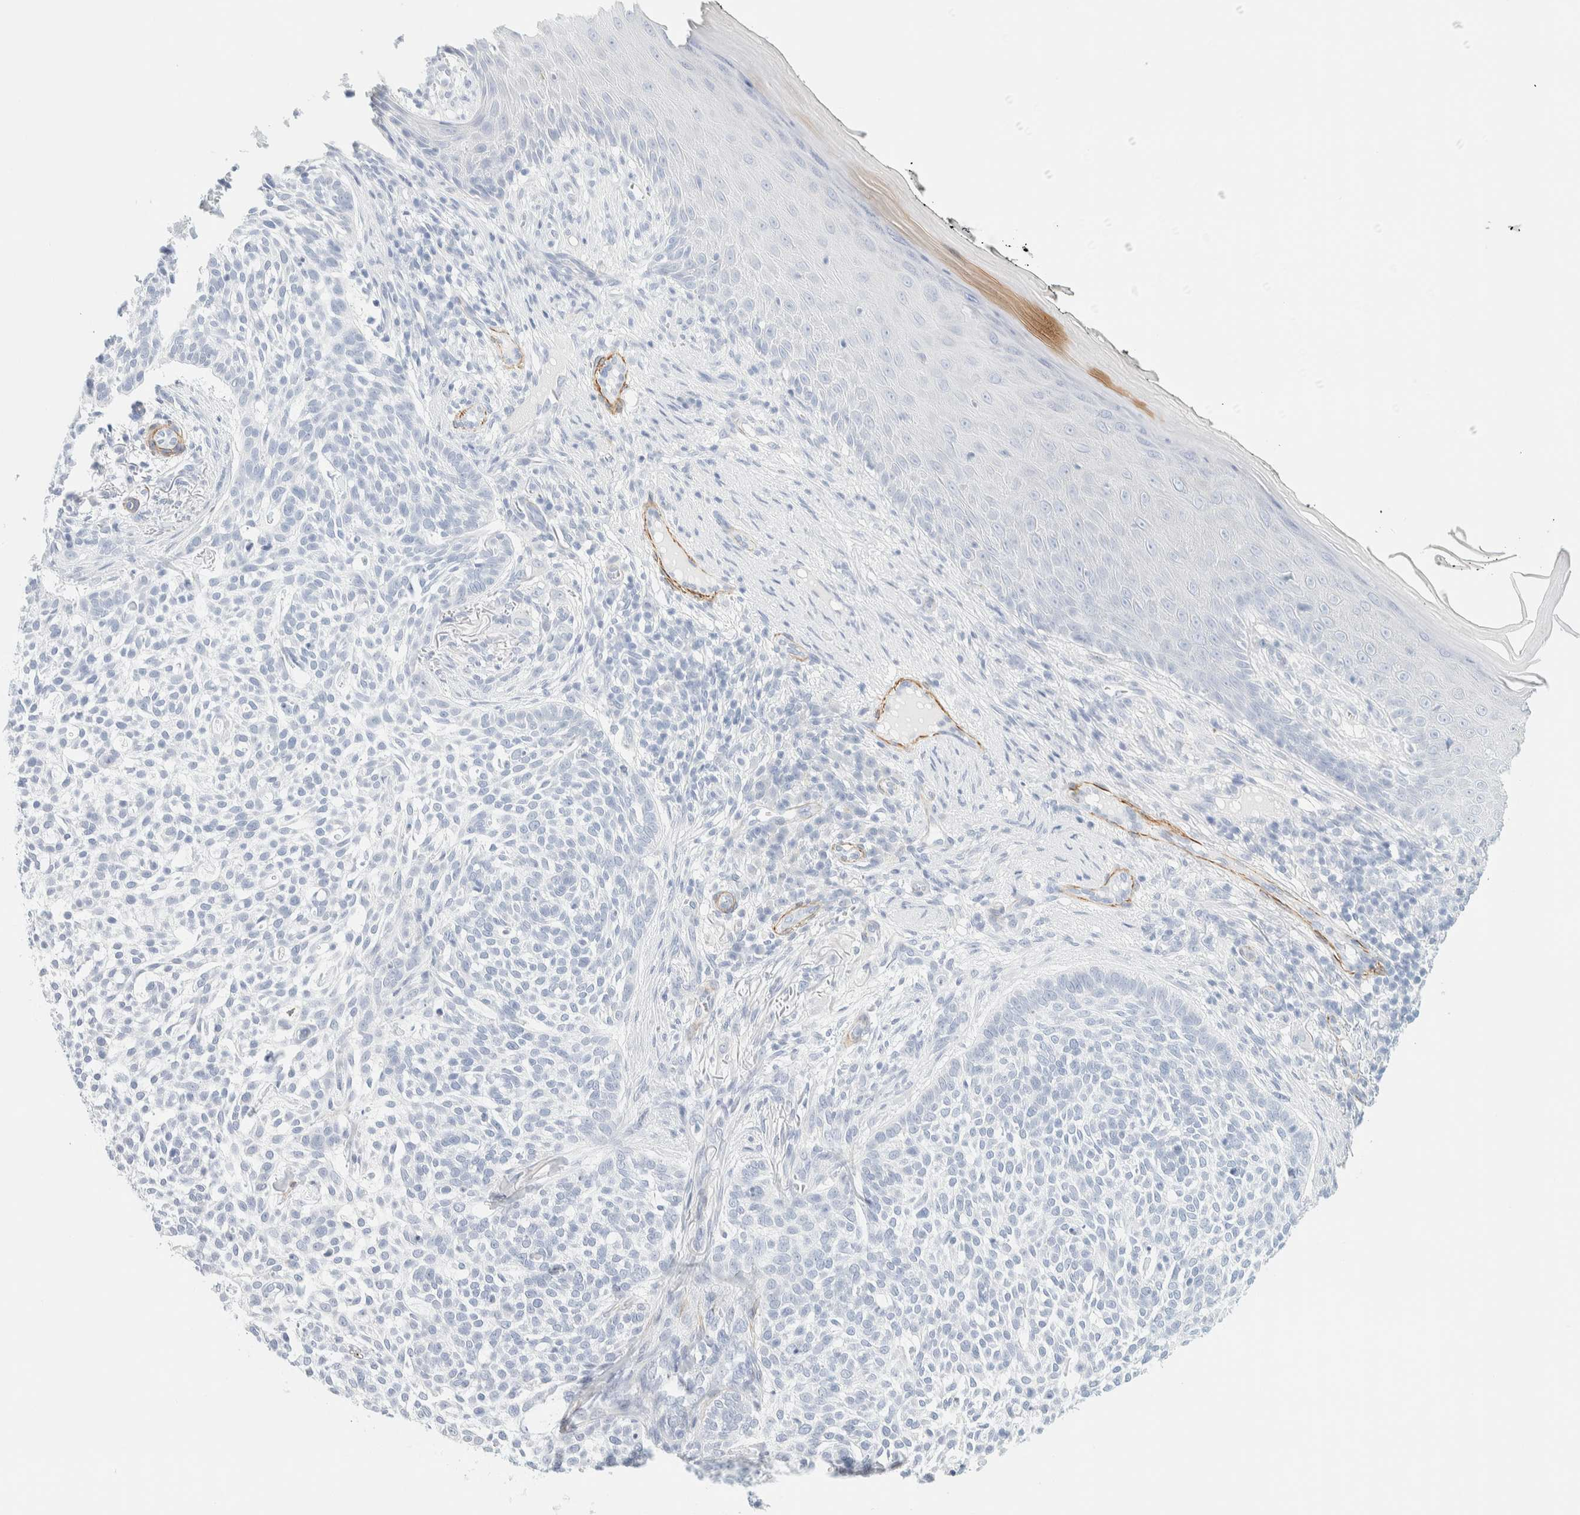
{"staining": {"intensity": "negative", "quantity": "none", "location": "none"}, "tissue": "skin cancer", "cell_type": "Tumor cells", "image_type": "cancer", "snomed": [{"axis": "morphology", "description": "Basal cell carcinoma"}, {"axis": "topography", "description": "Skin"}], "caption": "There is no significant expression in tumor cells of skin cancer (basal cell carcinoma). Nuclei are stained in blue.", "gene": "AFMID", "patient": {"sex": "female", "age": 64}}